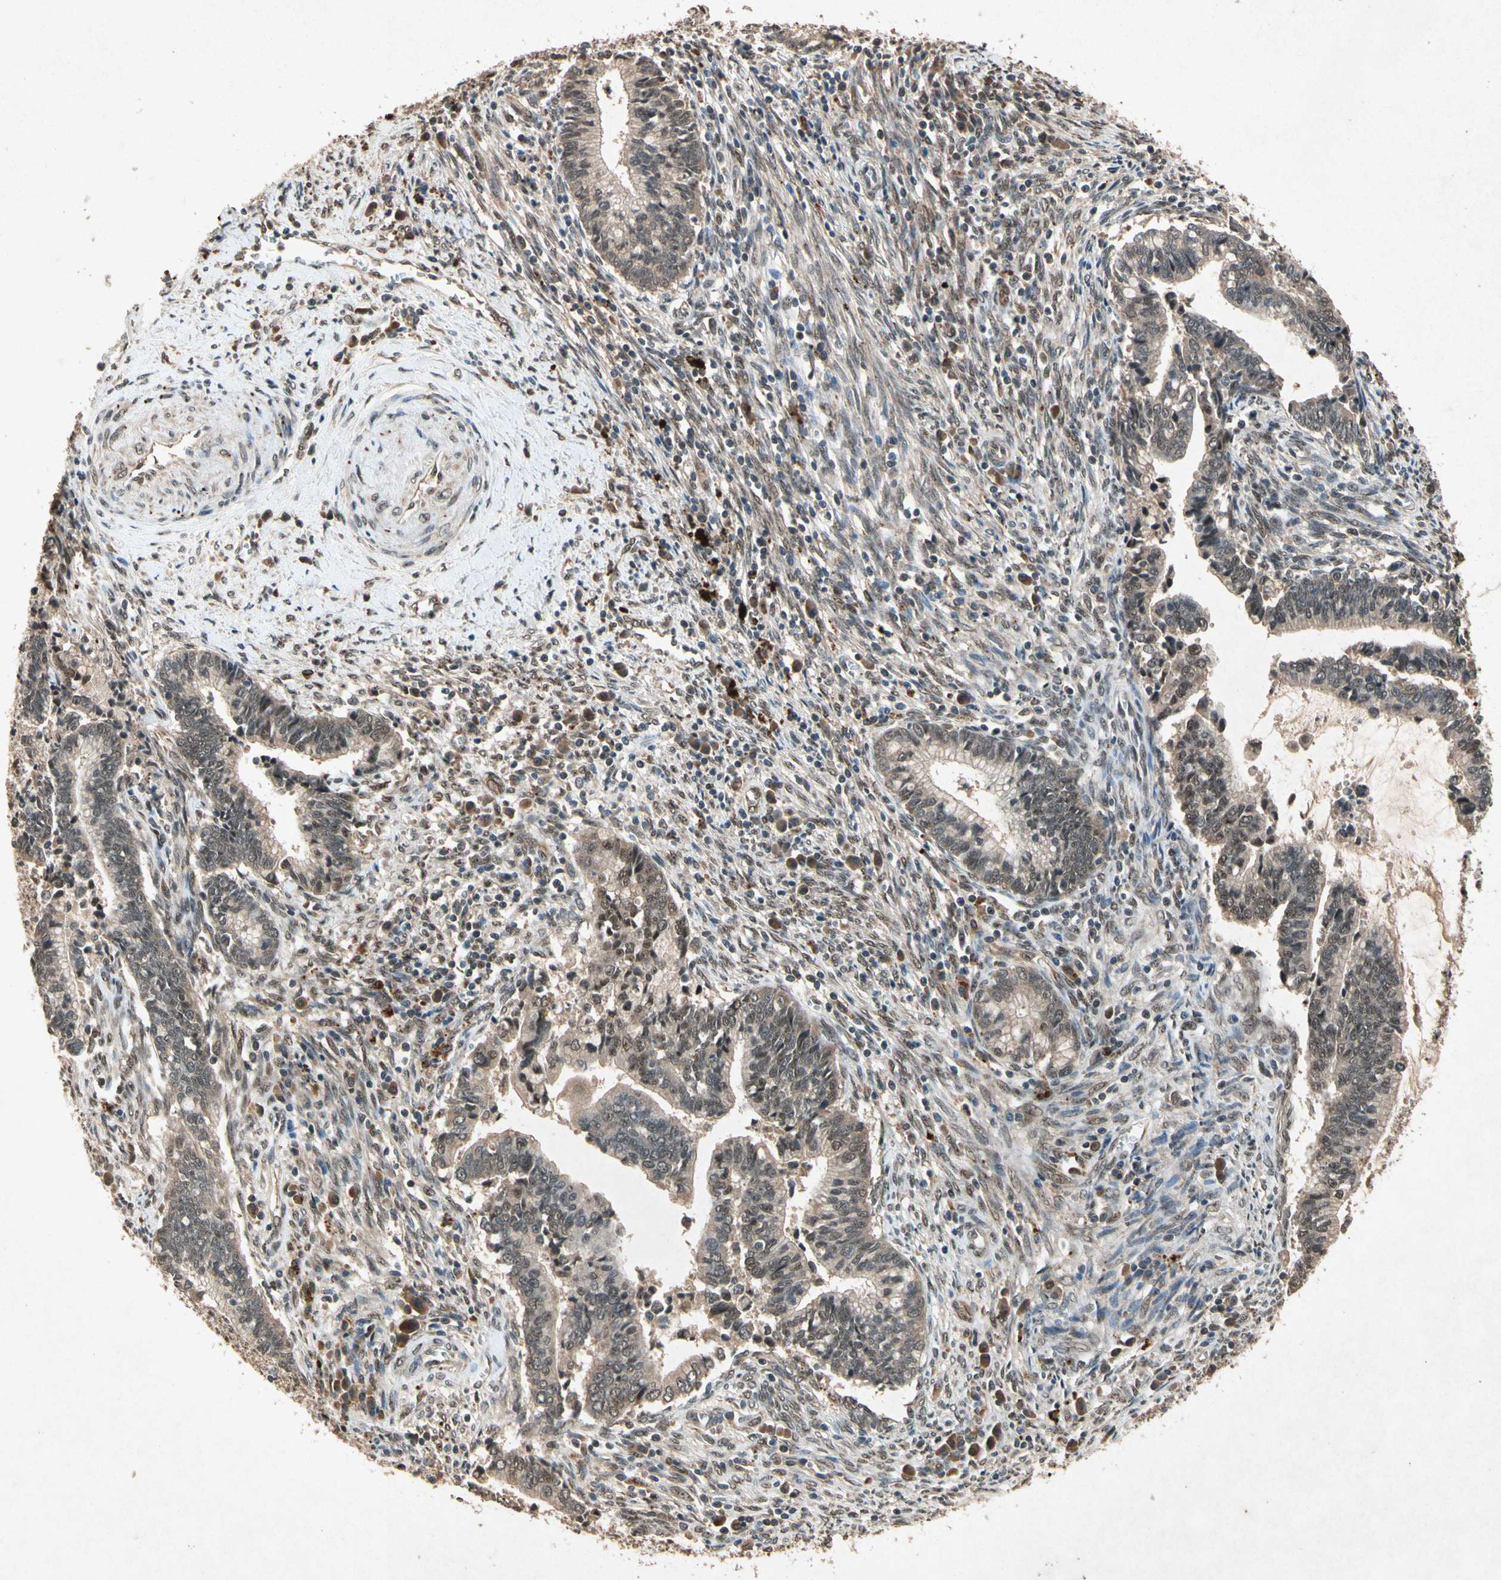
{"staining": {"intensity": "moderate", "quantity": ">75%", "location": "cytoplasmic/membranous,nuclear"}, "tissue": "cervical cancer", "cell_type": "Tumor cells", "image_type": "cancer", "snomed": [{"axis": "morphology", "description": "Adenocarcinoma, NOS"}, {"axis": "topography", "description": "Cervix"}], "caption": "High-magnification brightfield microscopy of adenocarcinoma (cervical) stained with DAB (brown) and counterstained with hematoxylin (blue). tumor cells exhibit moderate cytoplasmic/membranous and nuclear expression is present in about>75% of cells.", "gene": "PML", "patient": {"sex": "female", "age": 44}}